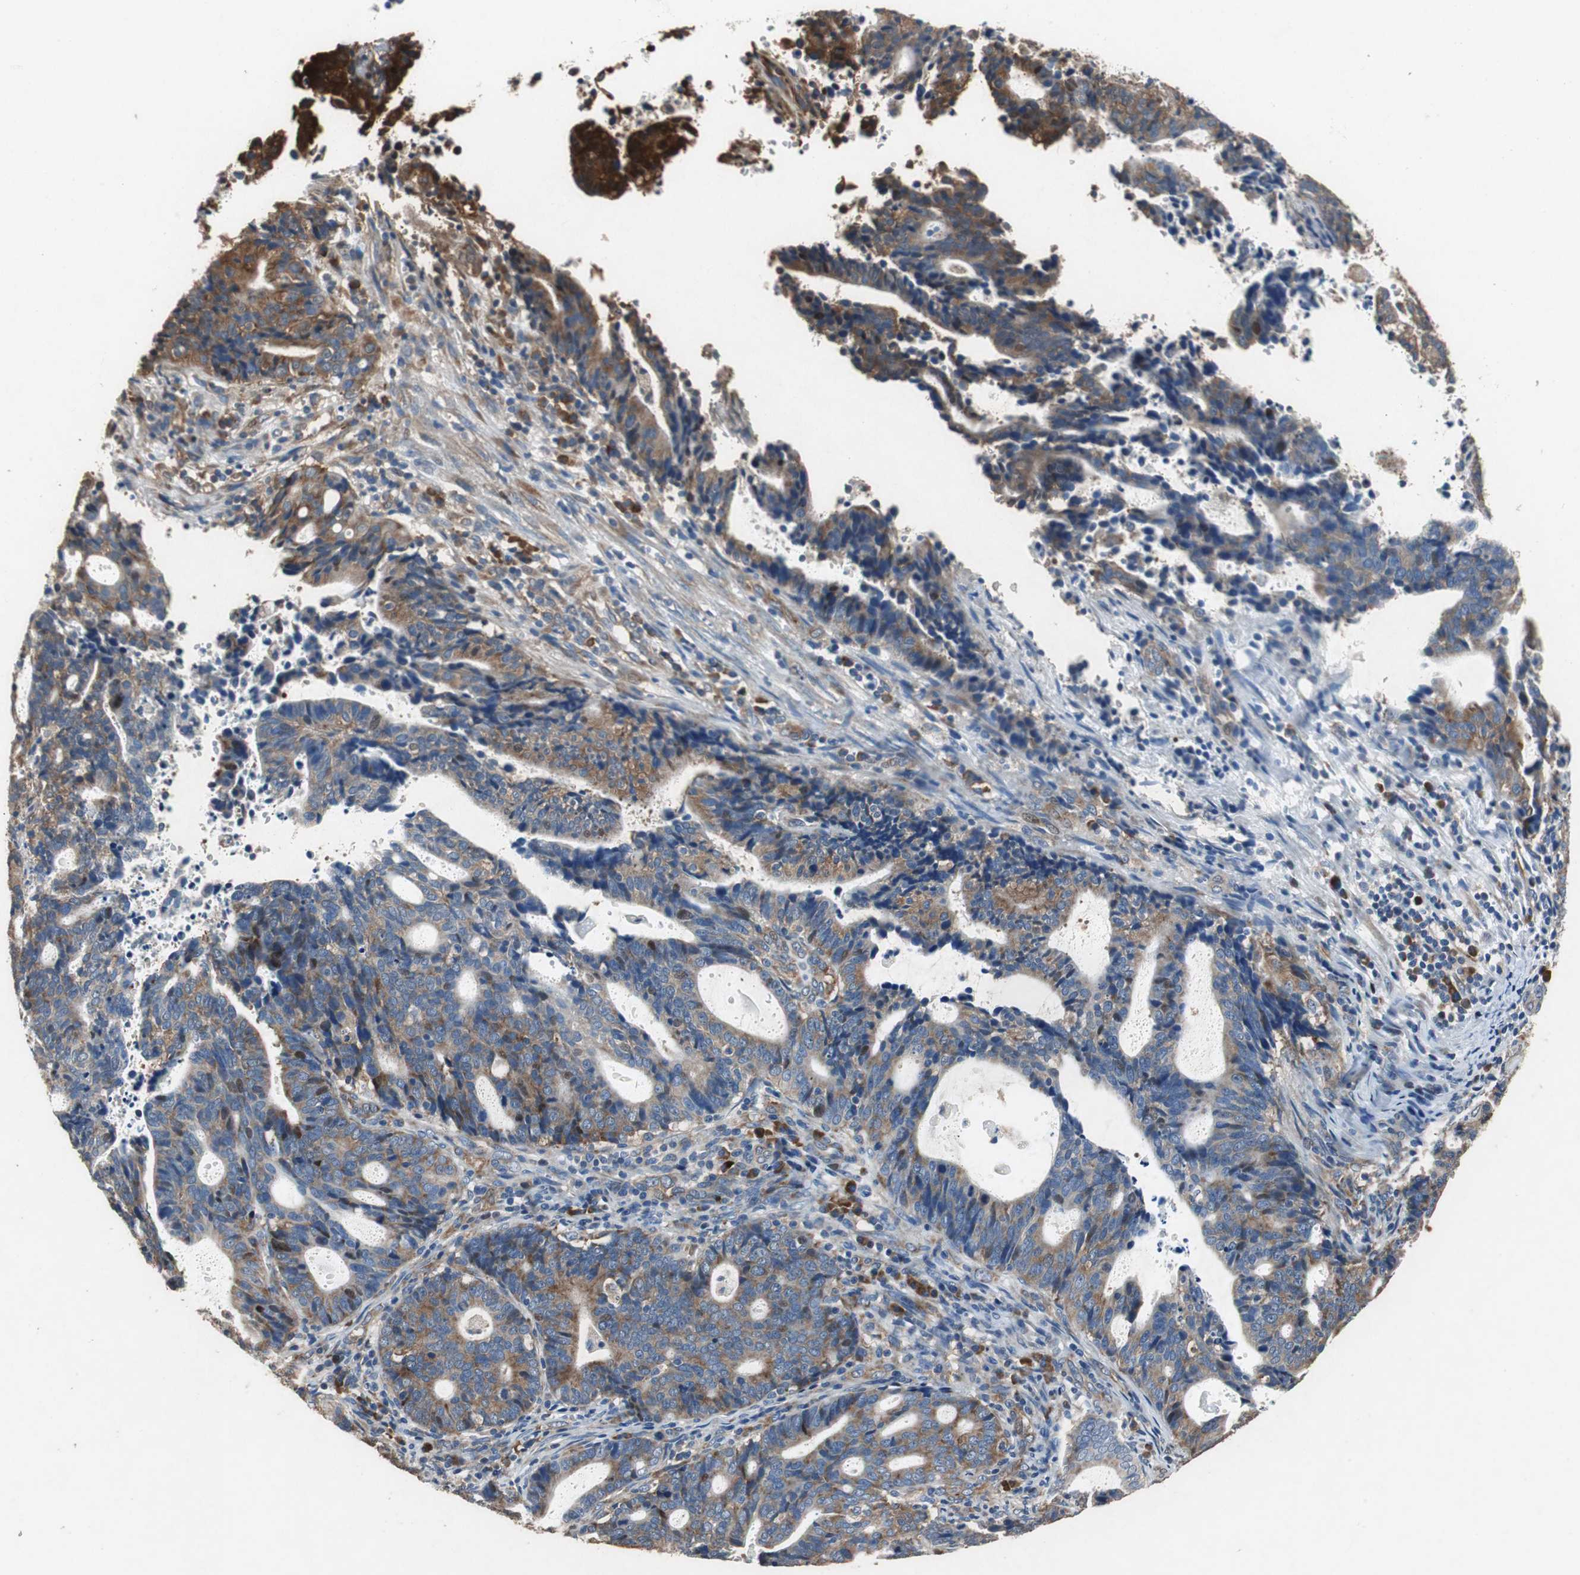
{"staining": {"intensity": "moderate", "quantity": ">75%", "location": "cytoplasmic/membranous"}, "tissue": "endometrial cancer", "cell_type": "Tumor cells", "image_type": "cancer", "snomed": [{"axis": "morphology", "description": "Adenocarcinoma, NOS"}, {"axis": "topography", "description": "Uterus"}], "caption": "Immunohistochemical staining of endometrial cancer (adenocarcinoma) reveals medium levels of moderate cytoplasmic/membranous protein staining in approximately >75% of tumor cells. (Brightfield microscopy of DAB IHC at high magnification).", "gene": "RPL35", "patient": {"sex": "female", "age": 83}}